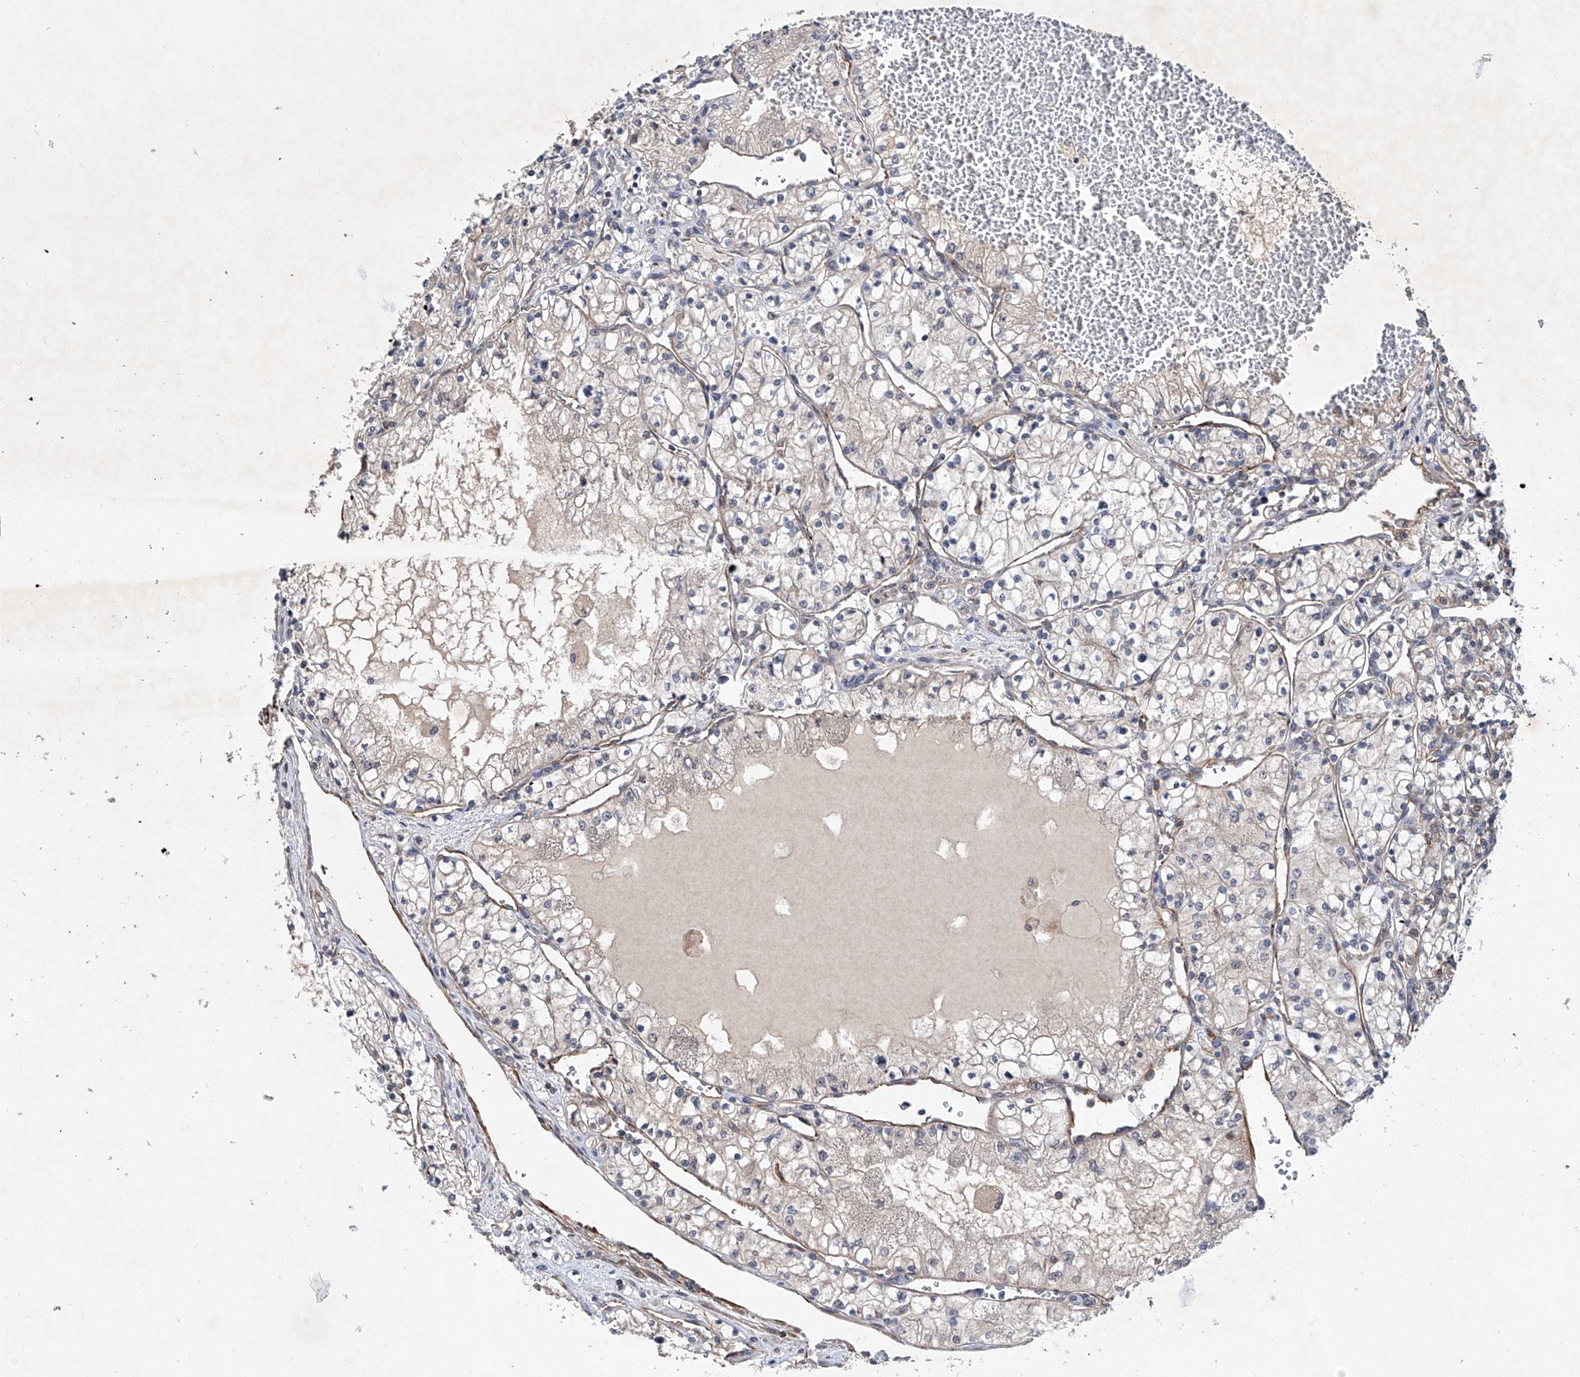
{"staining": {"intensity": "negative", "quantity": "none", "location": "none"}, "tissue": "renal cancer", "cell_type": "Tumor cells", "image_type": "cancer", "snomed": [{"axis": "morphology", "description": "Normal tissue, NOS"}, {"axis": "morphology", "description": "Adenocarcinoma, NOS"}, {"axis": "topography", "description": "Kidney"}], "caption": "IHC image of adenocarcinoma (renal) stained for a protein (brown), which exhibits no expression in tumor cells.", "gene": "AMD1", "patient": {"sex": "male", "age": 68}}